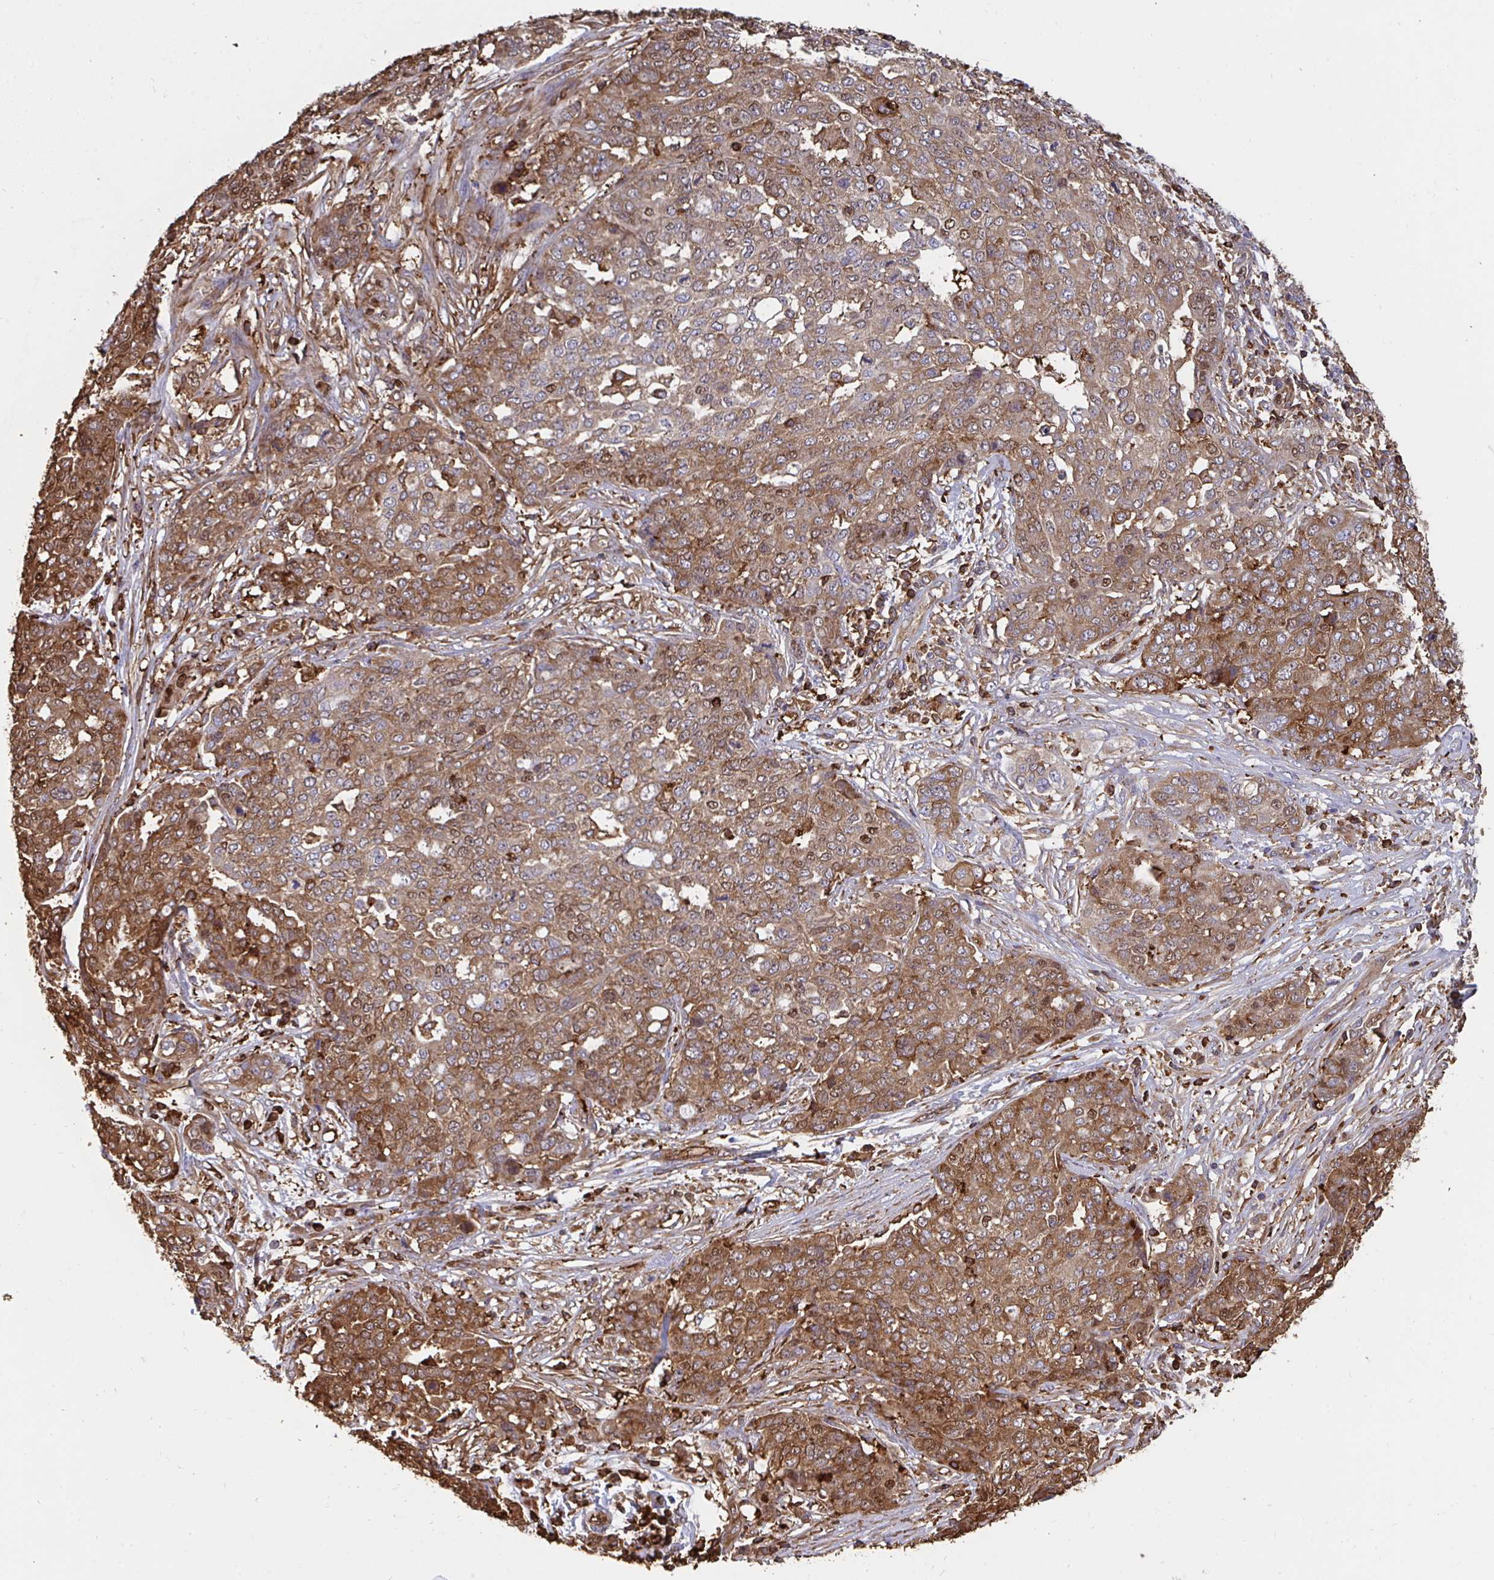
{"staining": {"intensity": "moderate", "quantity": ">75%", "location": "cytoplasmic/membranous"}, "tissue": "ovarian cancer", "cell_type": "Tumor cells", "image_type": "cancer", "snomed": [{"axis": "morphology", "description": "Cystadenocarcinoma, serous, NOS"}, {"axis": "topography", "description": "Soft tissue"}, {"axis": "topography", "description": "Ovary"}], "caption": "Protein expression analysis of human ovarian cancer reveals moderate cytoplasmic/membranous expression in approximately >75% of tumor cells. (Stains: DAB (3,3'-diaminobenzidine) in brown, nuclei in blue, Microscopy: brightfield microscopy at high magnification).", "gene": "CFL1", "patient": {"sex": "female", "age": 57}}